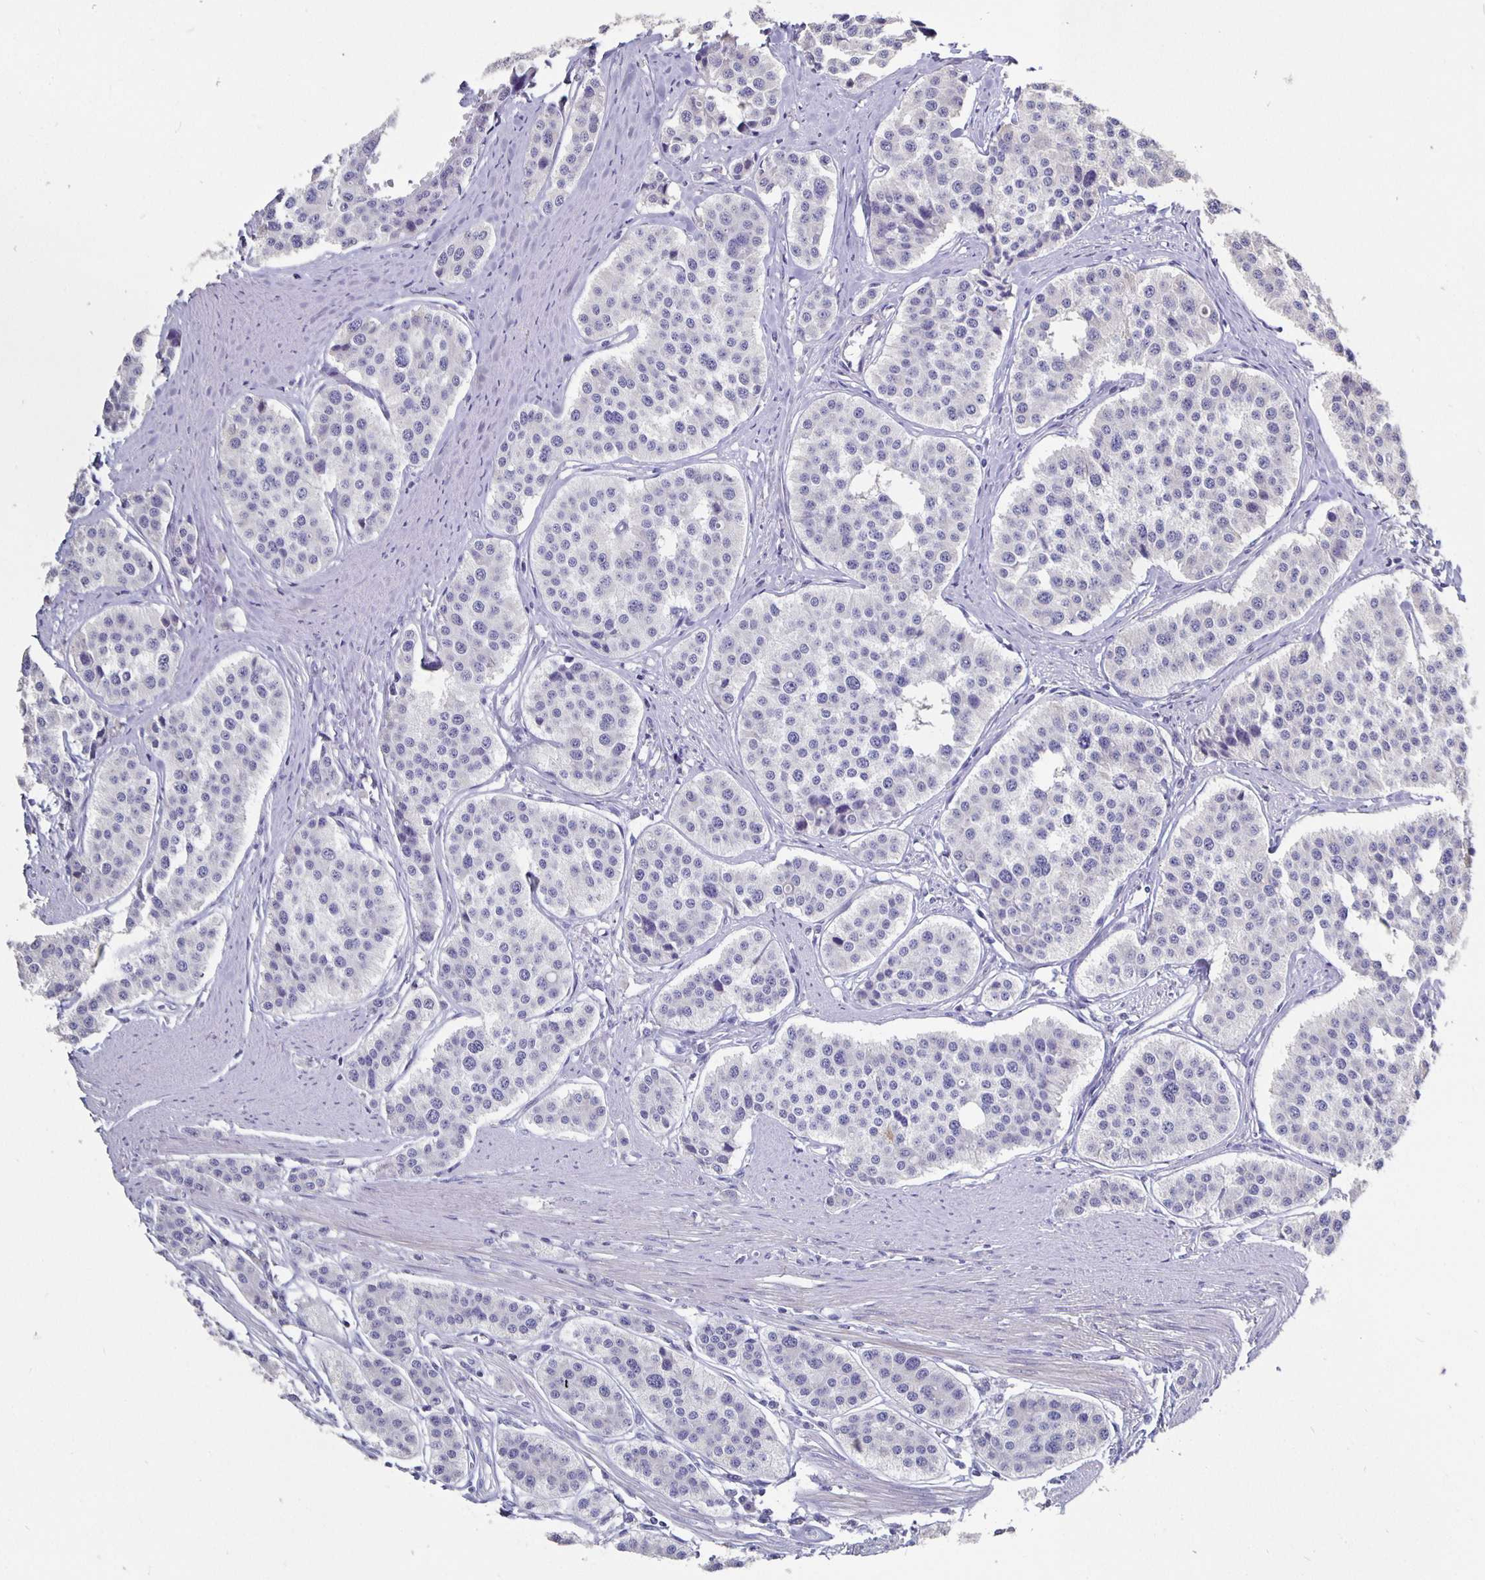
{"staining": {"intensity": "negative", "quantity": "none", "location": "none"}, "tissue": "carcinoid", "cell_type": "Tumor cells", "image_type": "cancer", "snomed": [{"axis": "morphology", "description": "Carcinoid, malignant, NOS"}, {"axis": "topography", "description": "Small intestine"}], "caption": "Immunohistochemistry (IHC) image of neoplastic tissue: malignant carcinoid stained with DAB (3,3'-diaminobenzidine) displays no significant protein staining in tumor cells.", "gene": "CFAP74", "patient": {"sex": "male", "age": 60}}